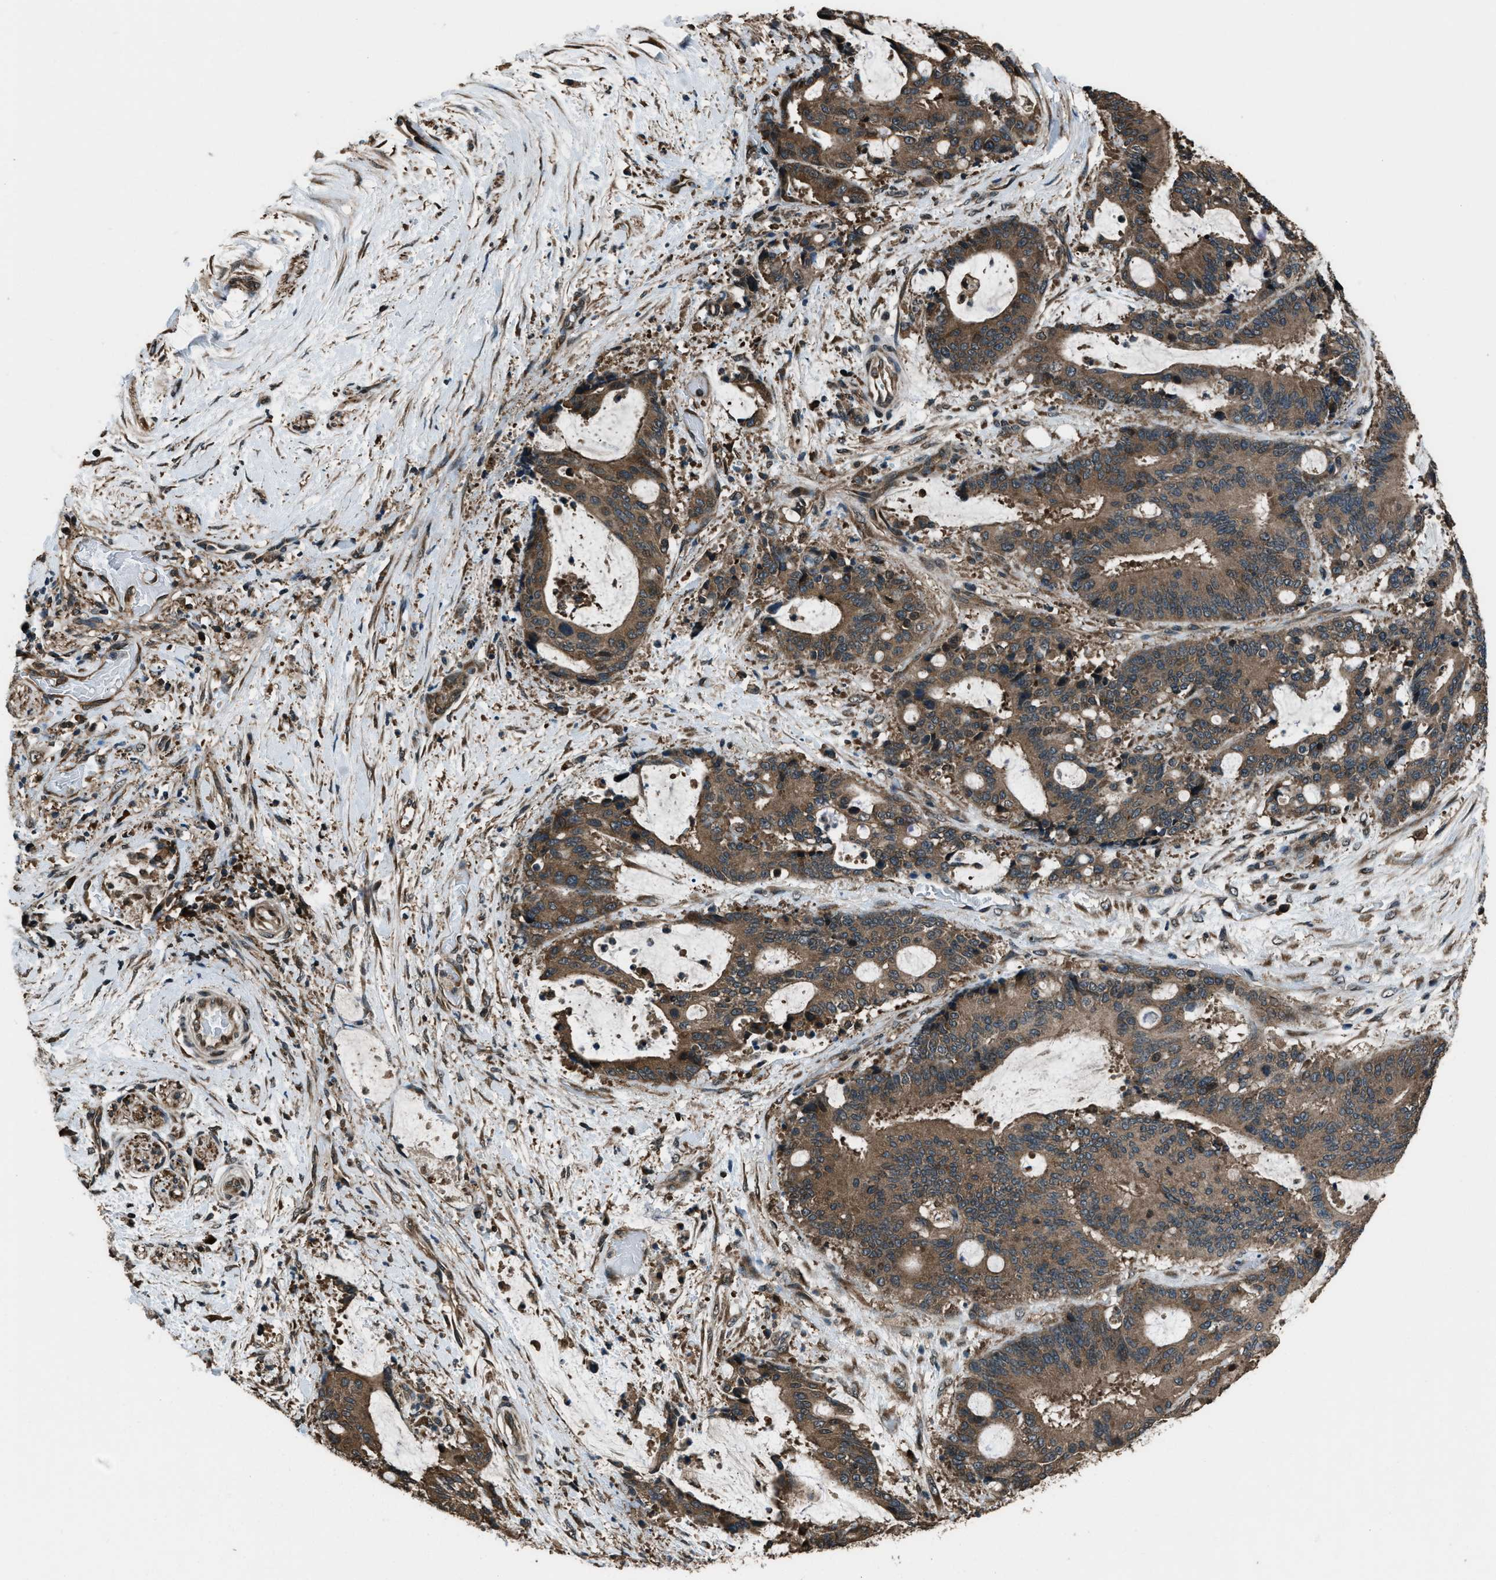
{"staining": {"intensity": "moderate", "quantity": ">75%", "location": "cytoplasmic/membranous"}, "tissue": "liver cancer", "cell_type": "Tumor cells", "image_type": "cancer", "snomed": [{"axis": "morphology", "description": "Normal tissue, NOS"}, {"axis": "morphology", "description": "Cholangiocarcinoma"}, {"axis": "topography", "description": "Liver"}, {"axis": "topography", "description": "Peripheral nerve tissue"}], "caption": "Human liver cholangiocarcinoma stained for a protein (brown) exhibits moderate cytoplasmic/membranous positive positivity in approximately >75% of tumor cells.", "gene": "TRIM4", "patient": {"sex": "female", "age": 73}}